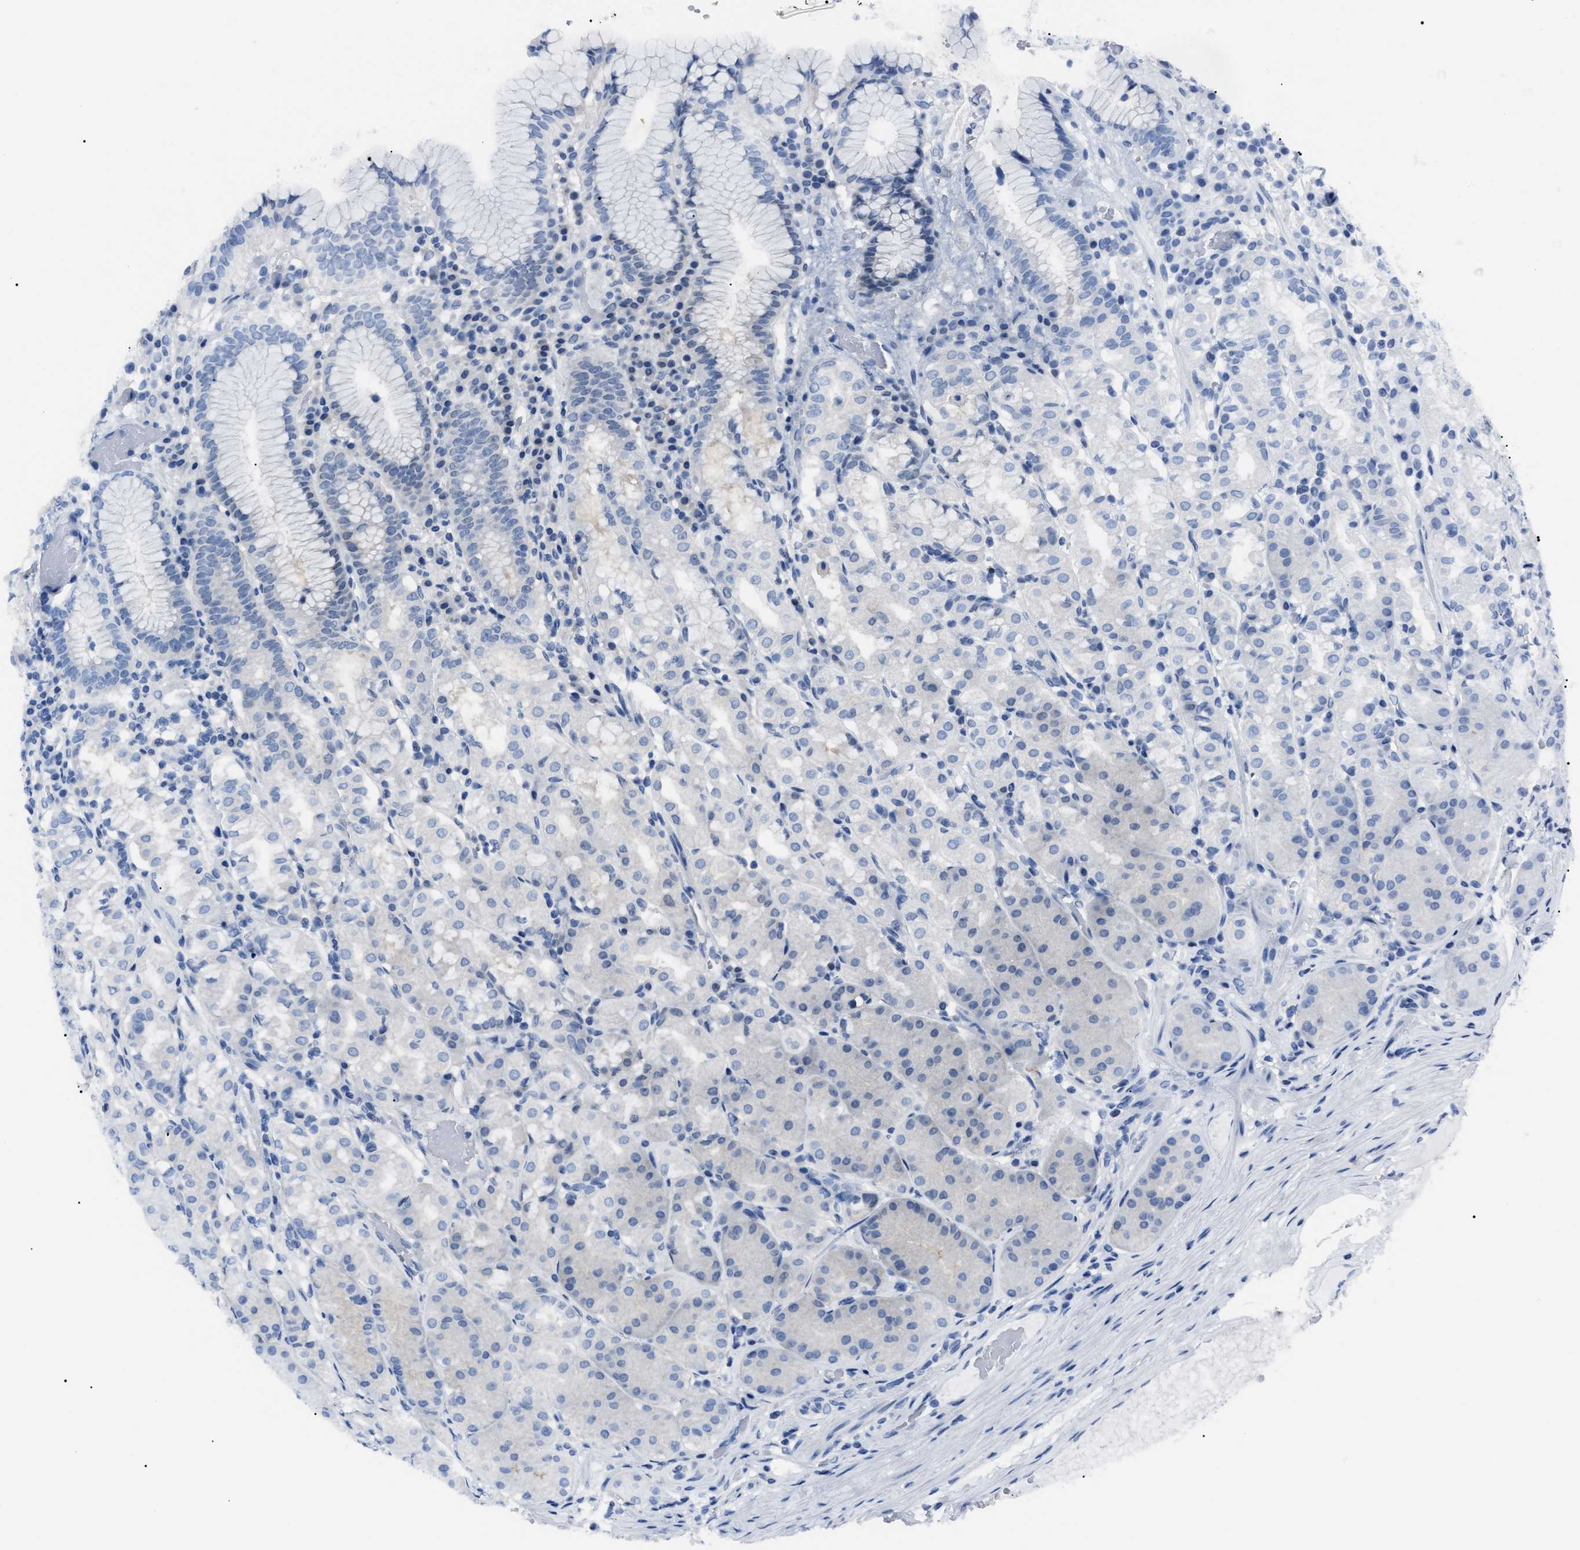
{"staining": {"intensity": "weak", "quantity": "<25%", "location": "cytoplasmic/membranous"}, "tissue": "stomach", "cell_type": "Glandular cells", "image_type": "normal", "snomed": [{"axis": "morphology", "description": "Normal tissue, NOS"}, {"axis": "topography", "description": "Stomach"}, {"axis": "topography", "description": "Stomach, lower"}], "caption": "Human stomach stained for a protein using IHC shows no staining in glandular cells.", "gene": "LRWD1", "patient": {"sex": "female", "age": 56}}